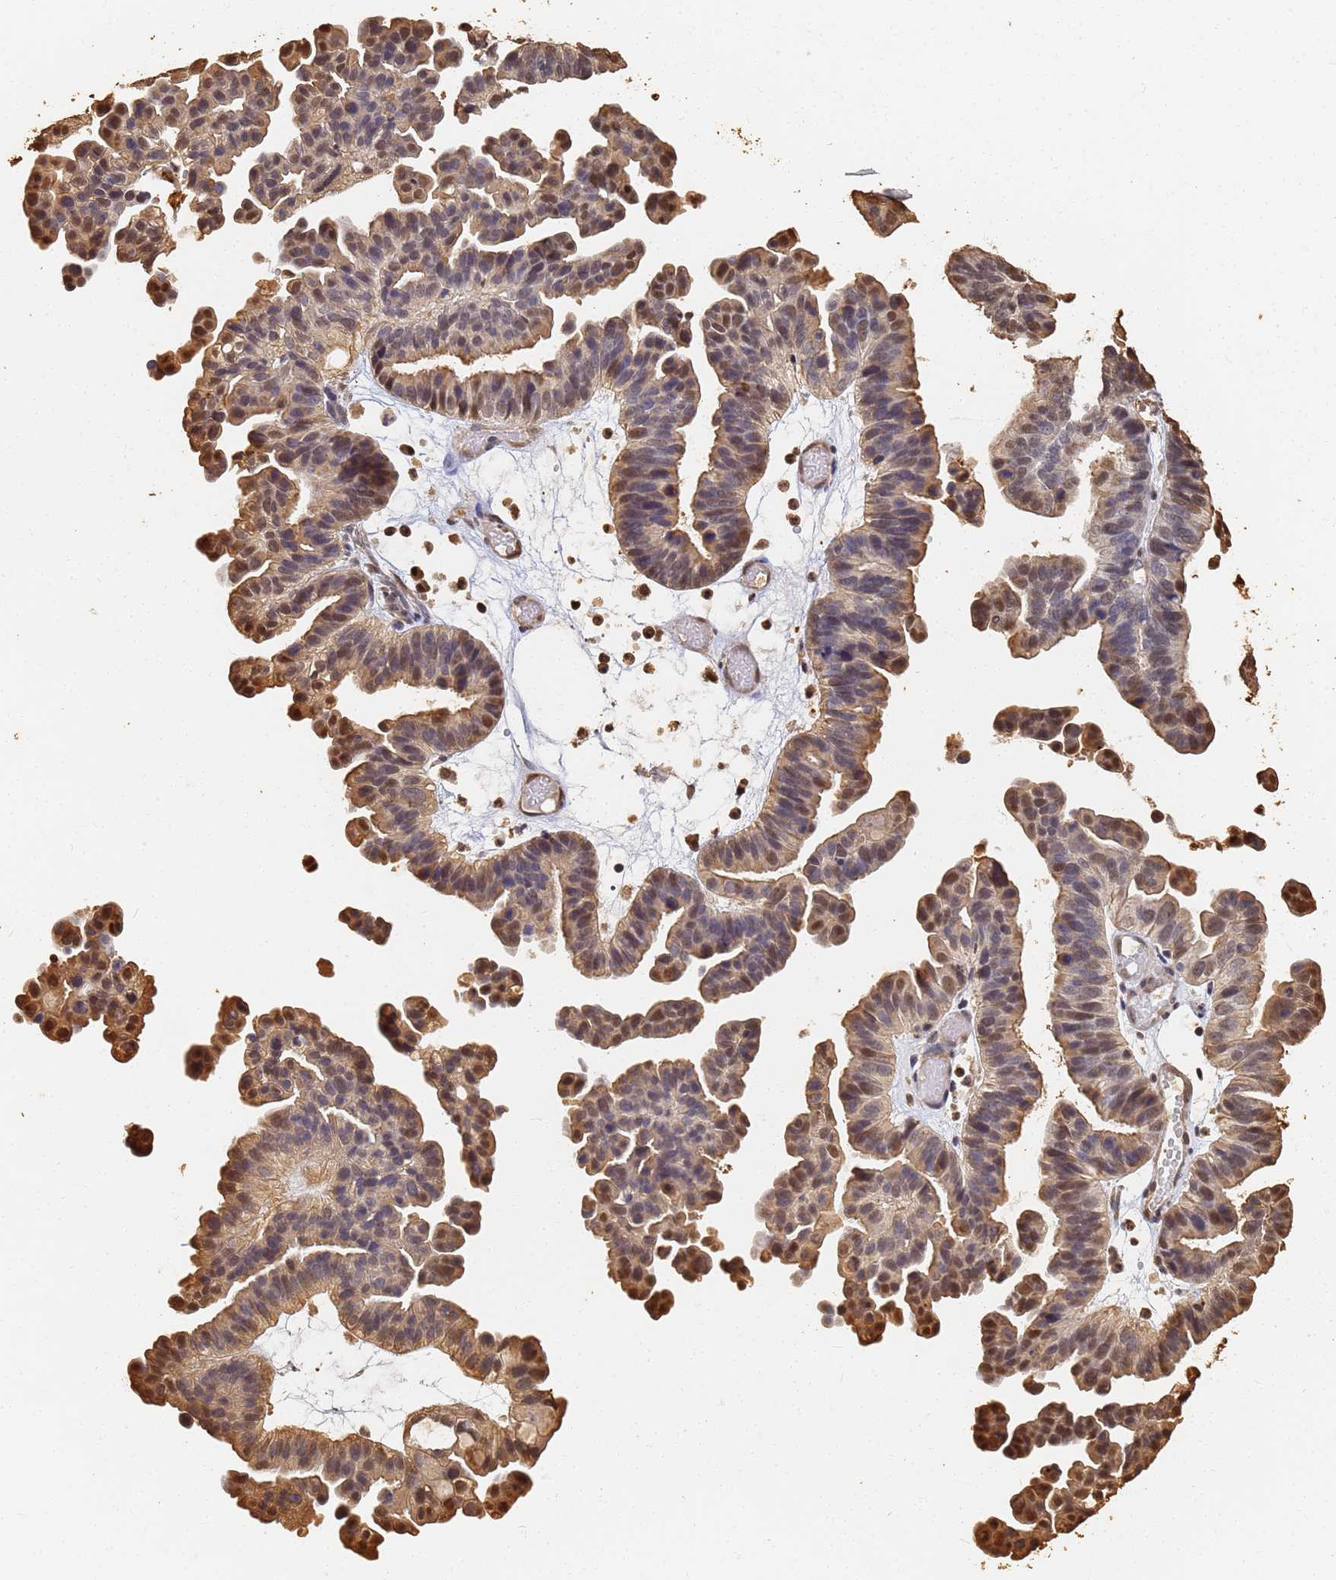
{"staining": {"intensity": "moderate", "quantity": ">75%", "location": "nuclear"}, "tissue": "ovarian cancer", "cell_type": "Tumor cells", "image_type": "cancer", "snomed": [{"axis": "morphology", "description": "Cystadenocarcinoma, serous, NOS"}, {"axis": "topography", "description": "Ovary"}], "caption": "Human ovarian cancer (serous cystadenocarcinoma) stained with a brown dye displays moderate nuclear positive positivity in approximately >75% of tumor cells.", "gene": "JAK2", "patient": {"sex": "female", "age": 56}}